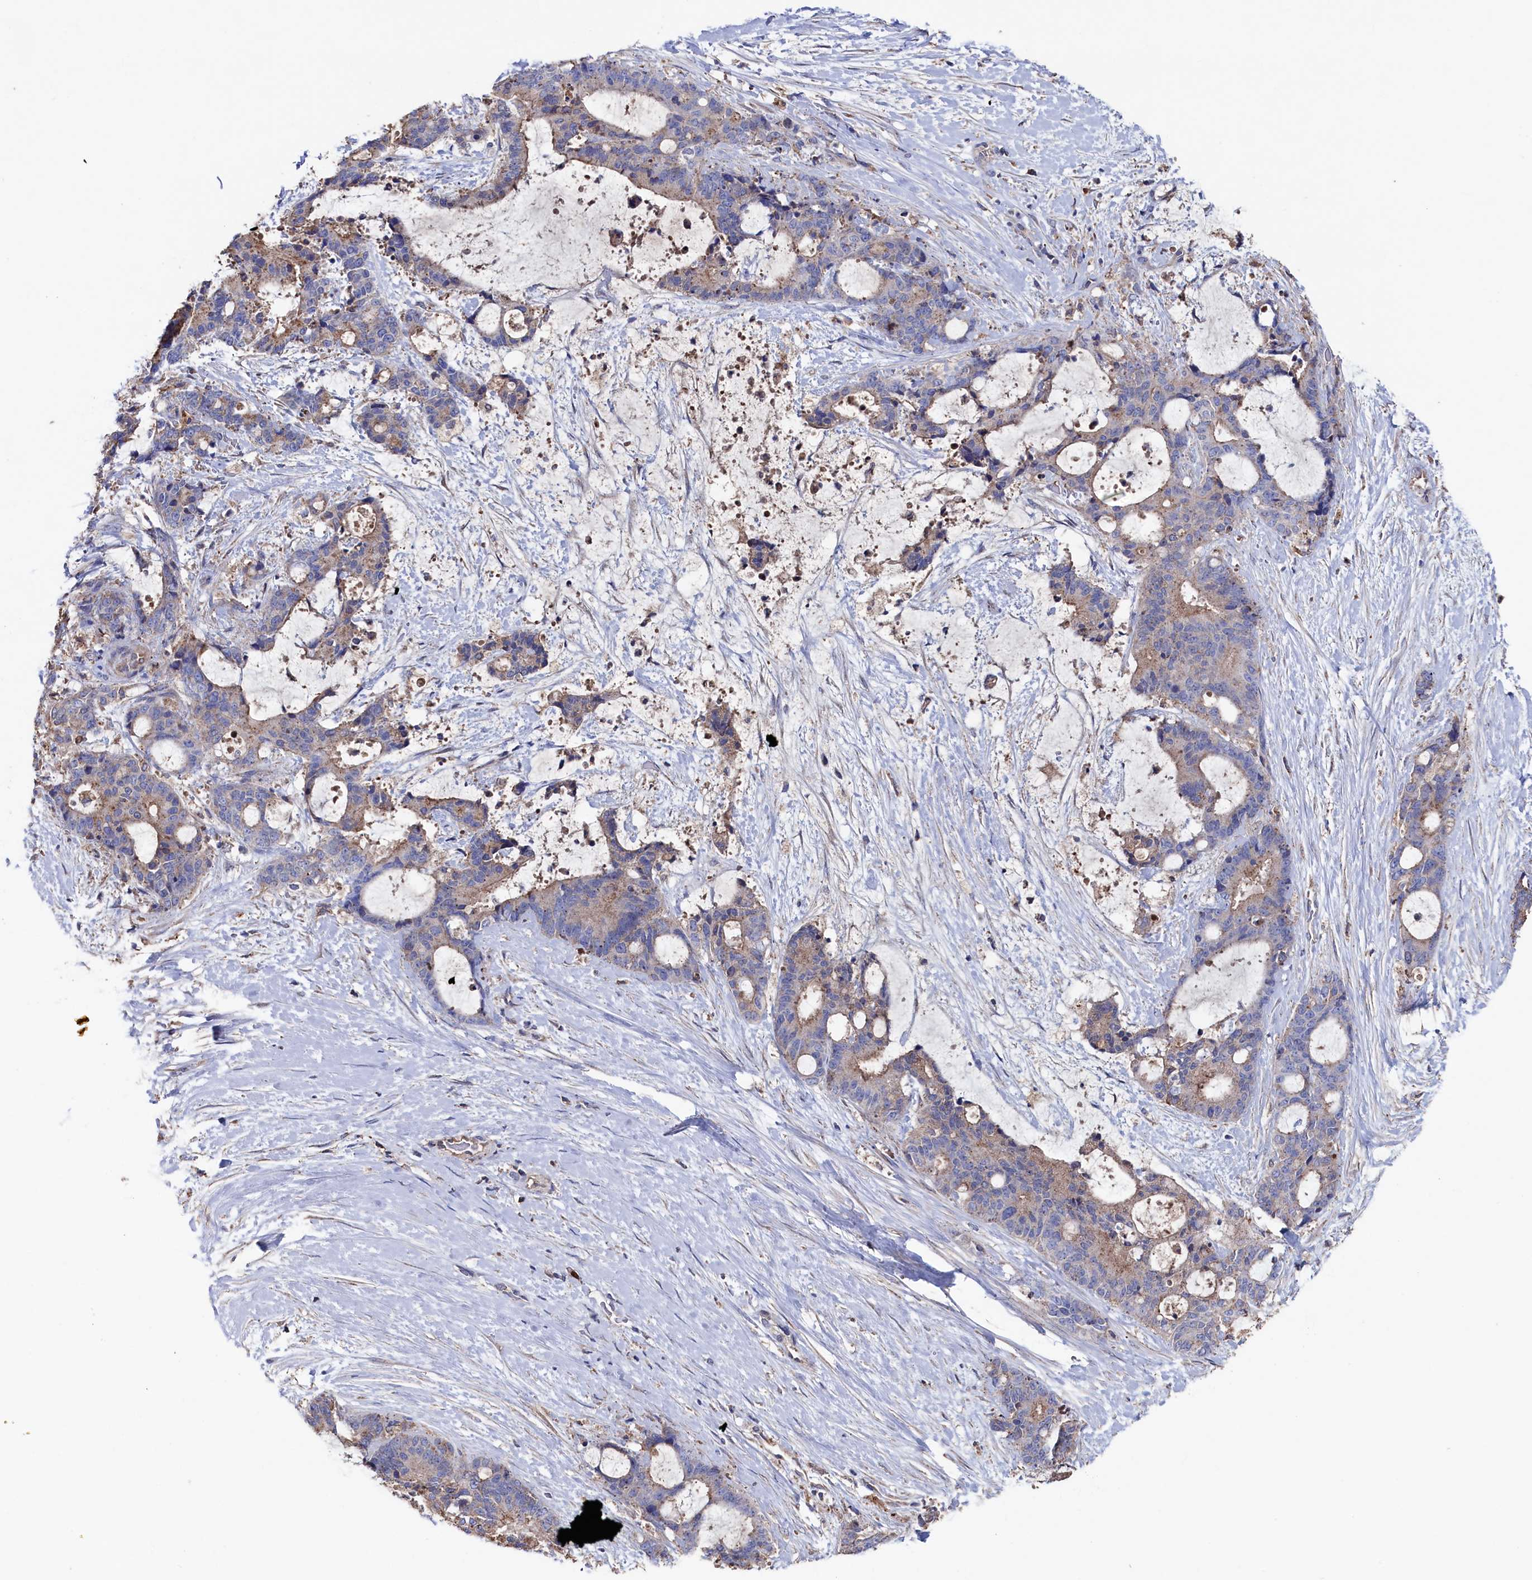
{"staining": {"intensity": "weak", "quantity": "25%-75%", "location": "cytoplasmic/membranous"}, "tissue": "liver cancer", "cell_type": "Tumor cells", "image_type": "cancer", "snomed": [{"axis": "morphology", "description": "Normal tissue, NOS"}, {"axis": "morphology", "description": "Cholangiocarcinoma"}, {"axis": "topography", "description": "Liver"}, {"axis": "topography", "description": "Peripheral nerve tissue"}], "caption": "Immunohistochemical staining of human cholangiocarcinoma (liver) demonstrates low levels of weak cytoplasmic/membranous protein positivity in approximately 25%-75% of tumor cells.", "gene": "TK2", "patient": {"sex": "female", "age": 73}}